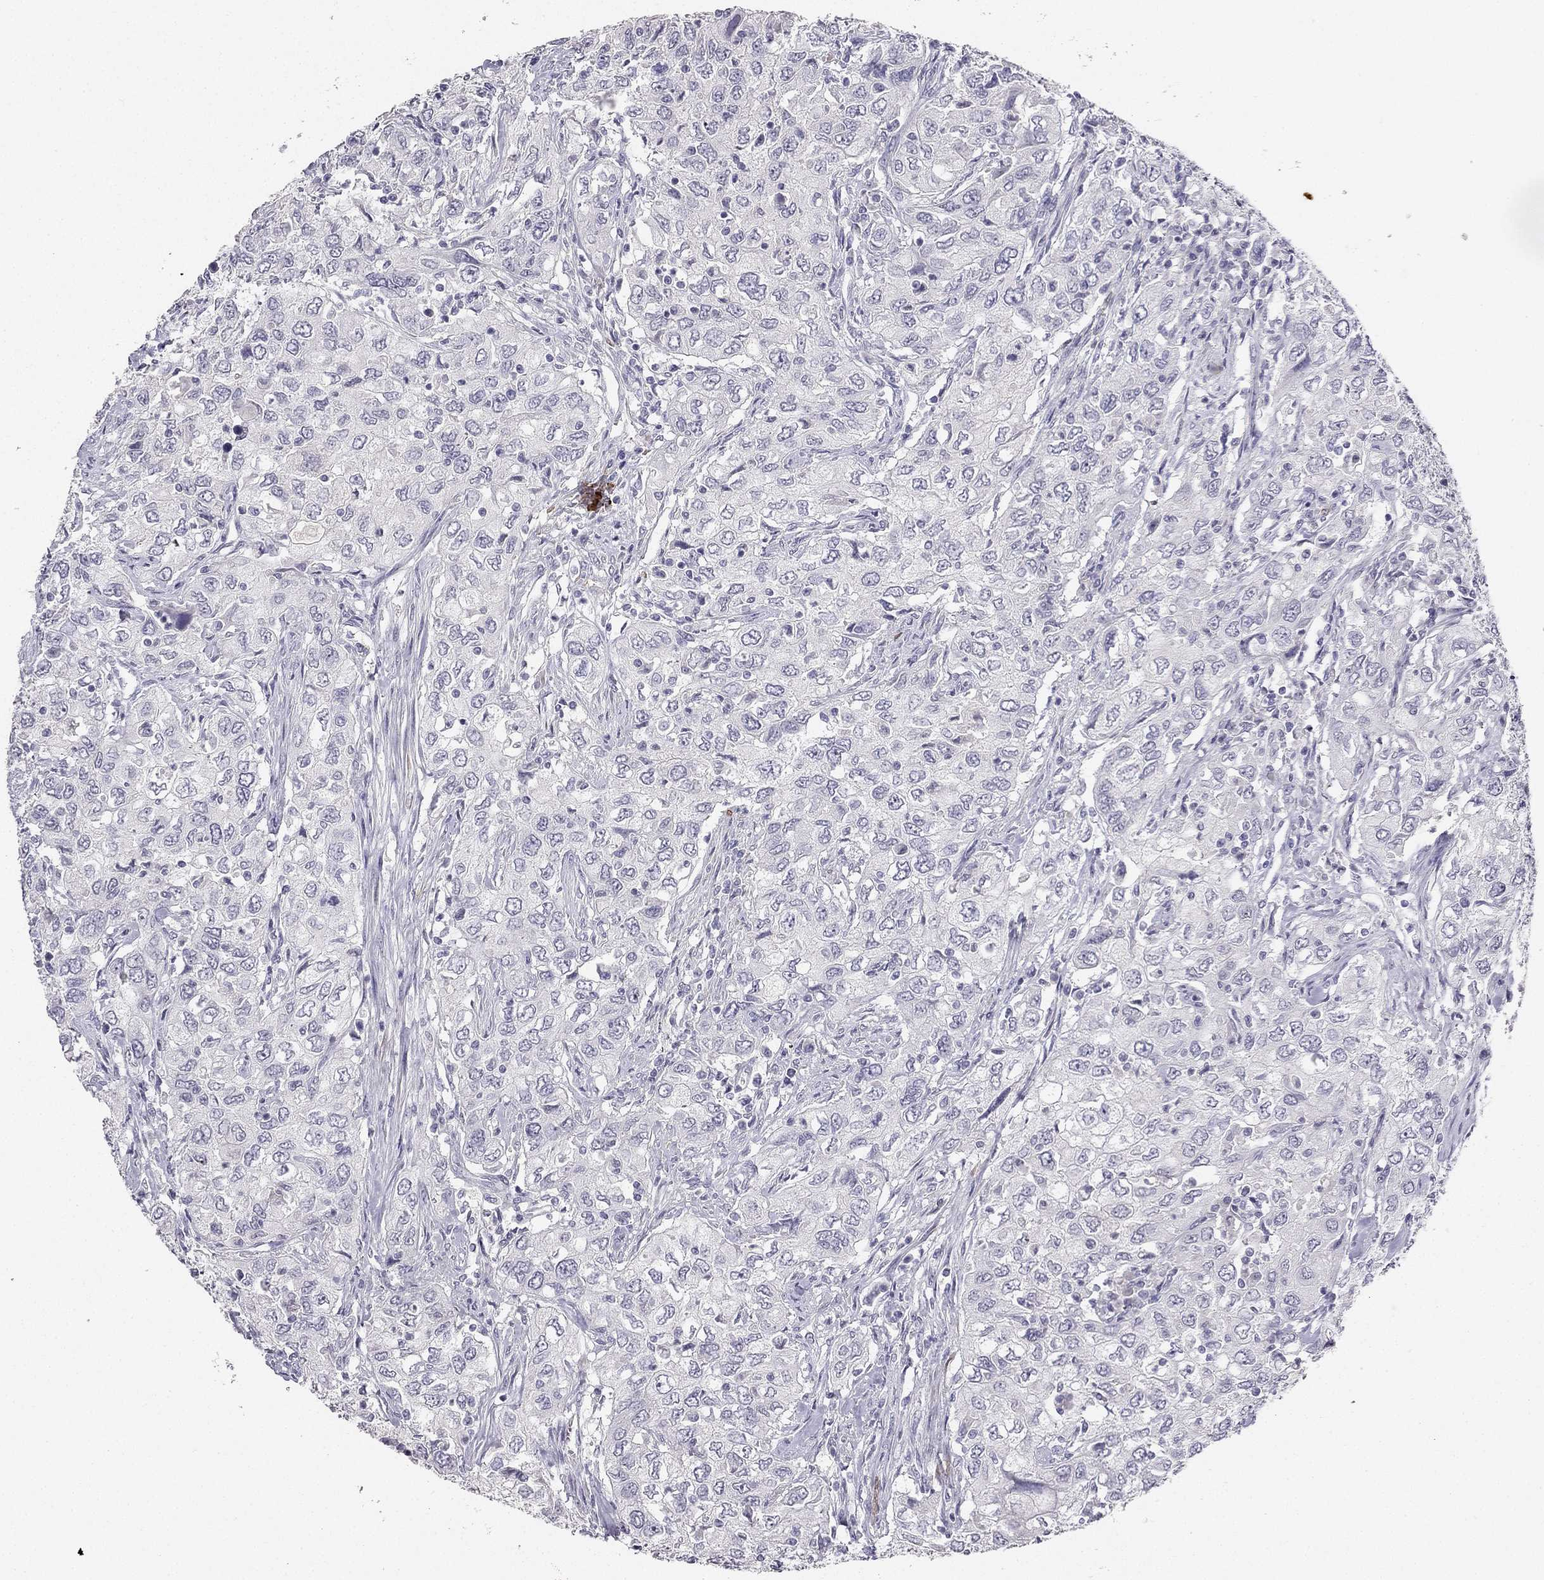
{"staining": {"intensity": "negative", "quantity": "none", "location": "none"}, "tissue": "urothelial cancer", "cell_type": "Tumor cells", "image_type": "cancer", "snomed": [{"axis": "morphology", "description": "Urothelial carcinoma, High grade"}, {"axis": "topography", "description": "Urinary bladder"}], "caption": "Immunohistochemistry (IHC) photomicrograph of human urothelial cancer stained for a protein (brown), which exhibits no positivity in tumor cells.", "gene": "CALB2", "patient": {"sex": "male", "age": 76}}